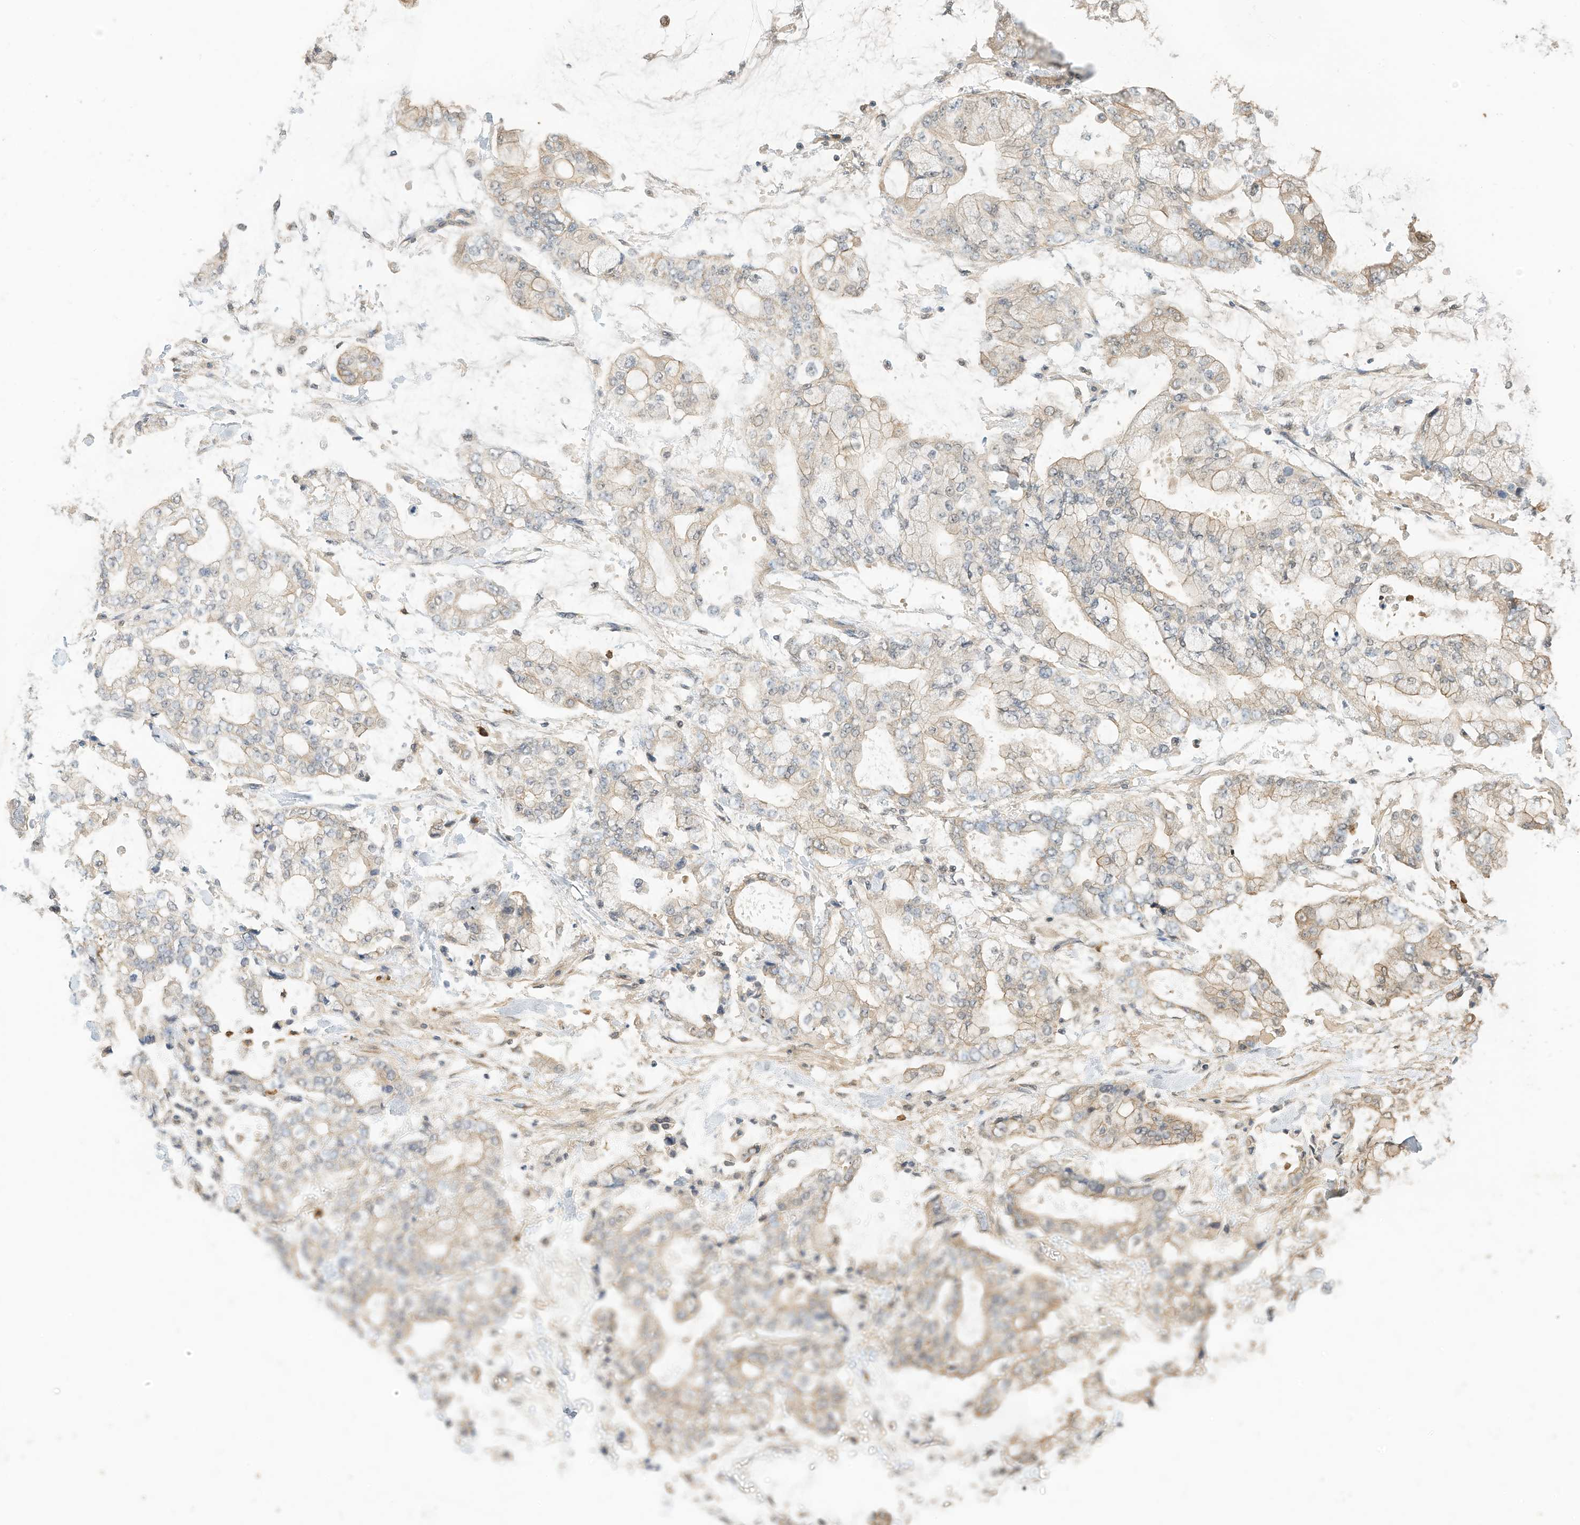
{"staining": {"intensity": "weak", "quantity": "25%-75%", "location": "cytoplasmic/membranous"}, "tissue": "stomach cancer", "cell_type": "Tumor cells", "image_type": "cancer", "snomed": [{"axis": "morphology", "description": "Normal tissue, NOS"}, {"axis": "morphology", "description": "Adenocarcinoma, NOS"}, {"axis": "topography", "description": "Stomach, upper"}, {"axis": "topography", "description": "Stomach"}], "caption": "Stomach adenocarcinoma stained with immunohistochemistry reveals weak cytoplasmic/membranous staining in approximately 25%-75% of tumor cells. (DAB IHC with brightfield microscopy, high magnification).", "gene": "OFD1", "patient": {"sex": "male", "age": 76}}